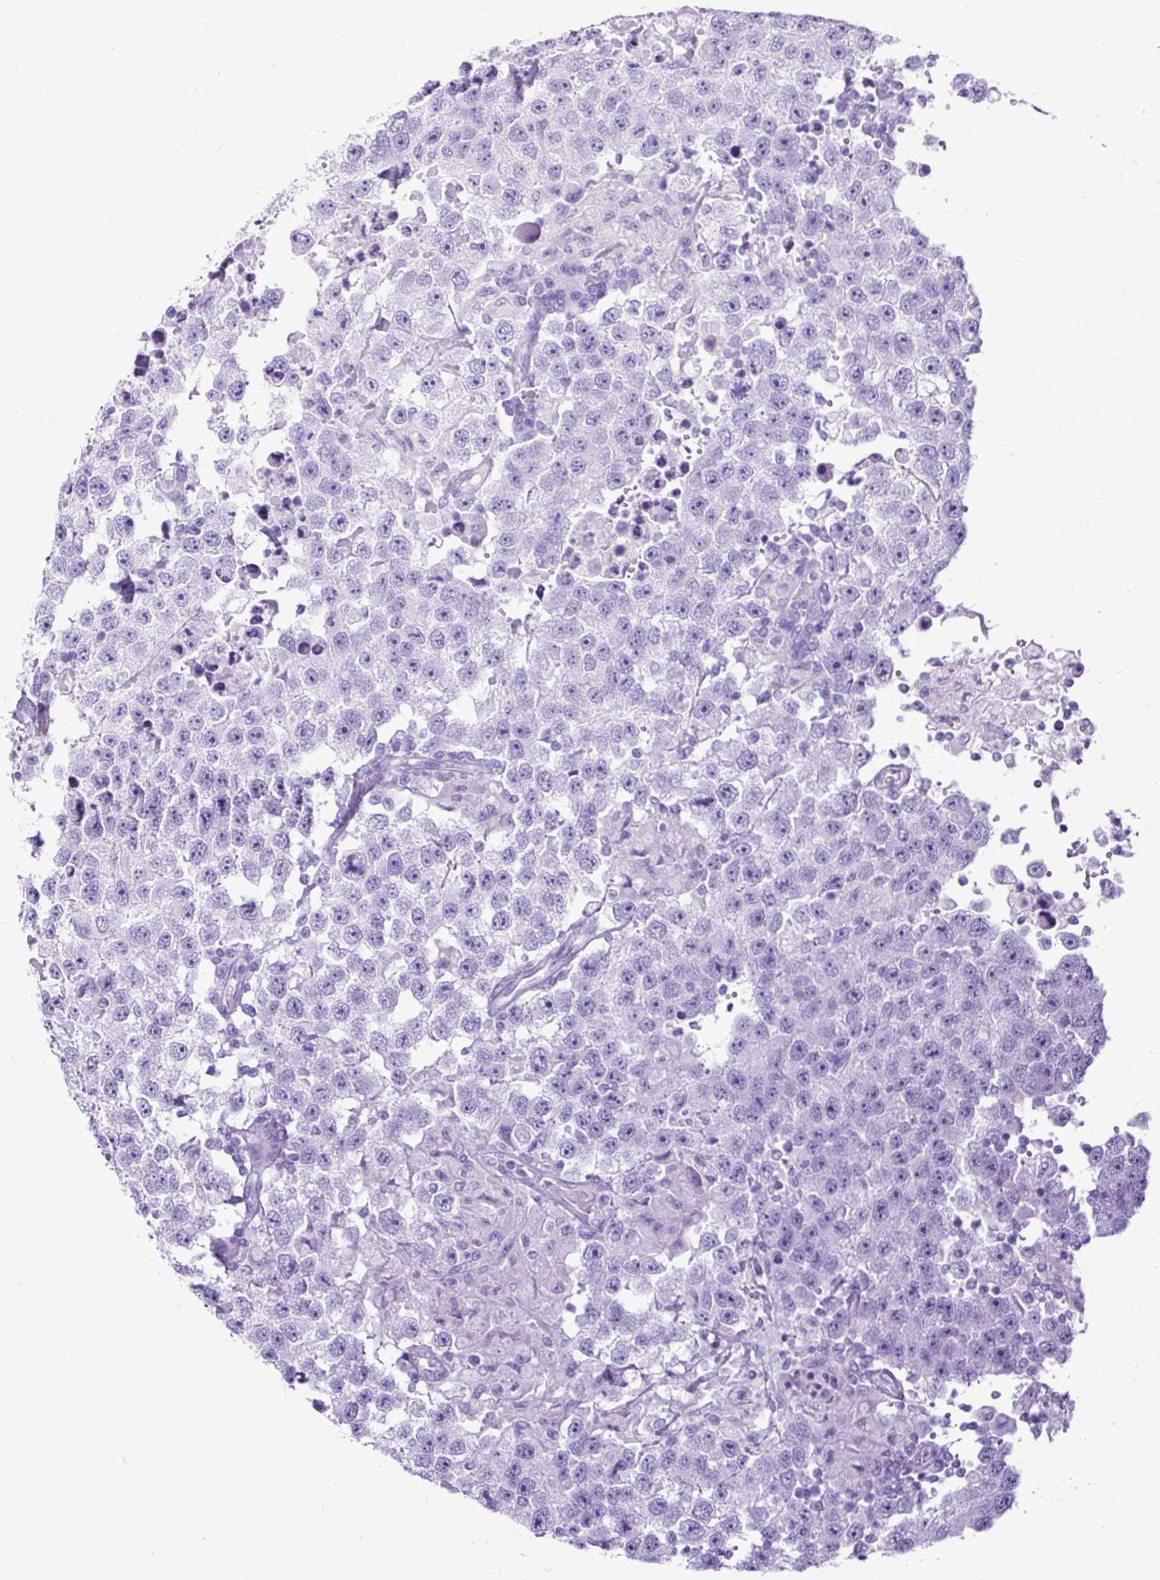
{"staining": {"intensity": "negative", "quantity": "none", "location": "none"}, "tissue": "testis cancer", "cell_type": "Tumor cells", "image_type": "cancer", "snomed": [{"axis": "morphology", "description": "Carcinoma, Embryonal, NOS"}, {"axis": "topography", "description": "Testis"}], "caption": "This is a micrograph of immunohistochemistry staining of testis cancer, which shows no expression in tumor cells.", "gene": "CEL", "patient": {"sex": "male", "age": 83}}